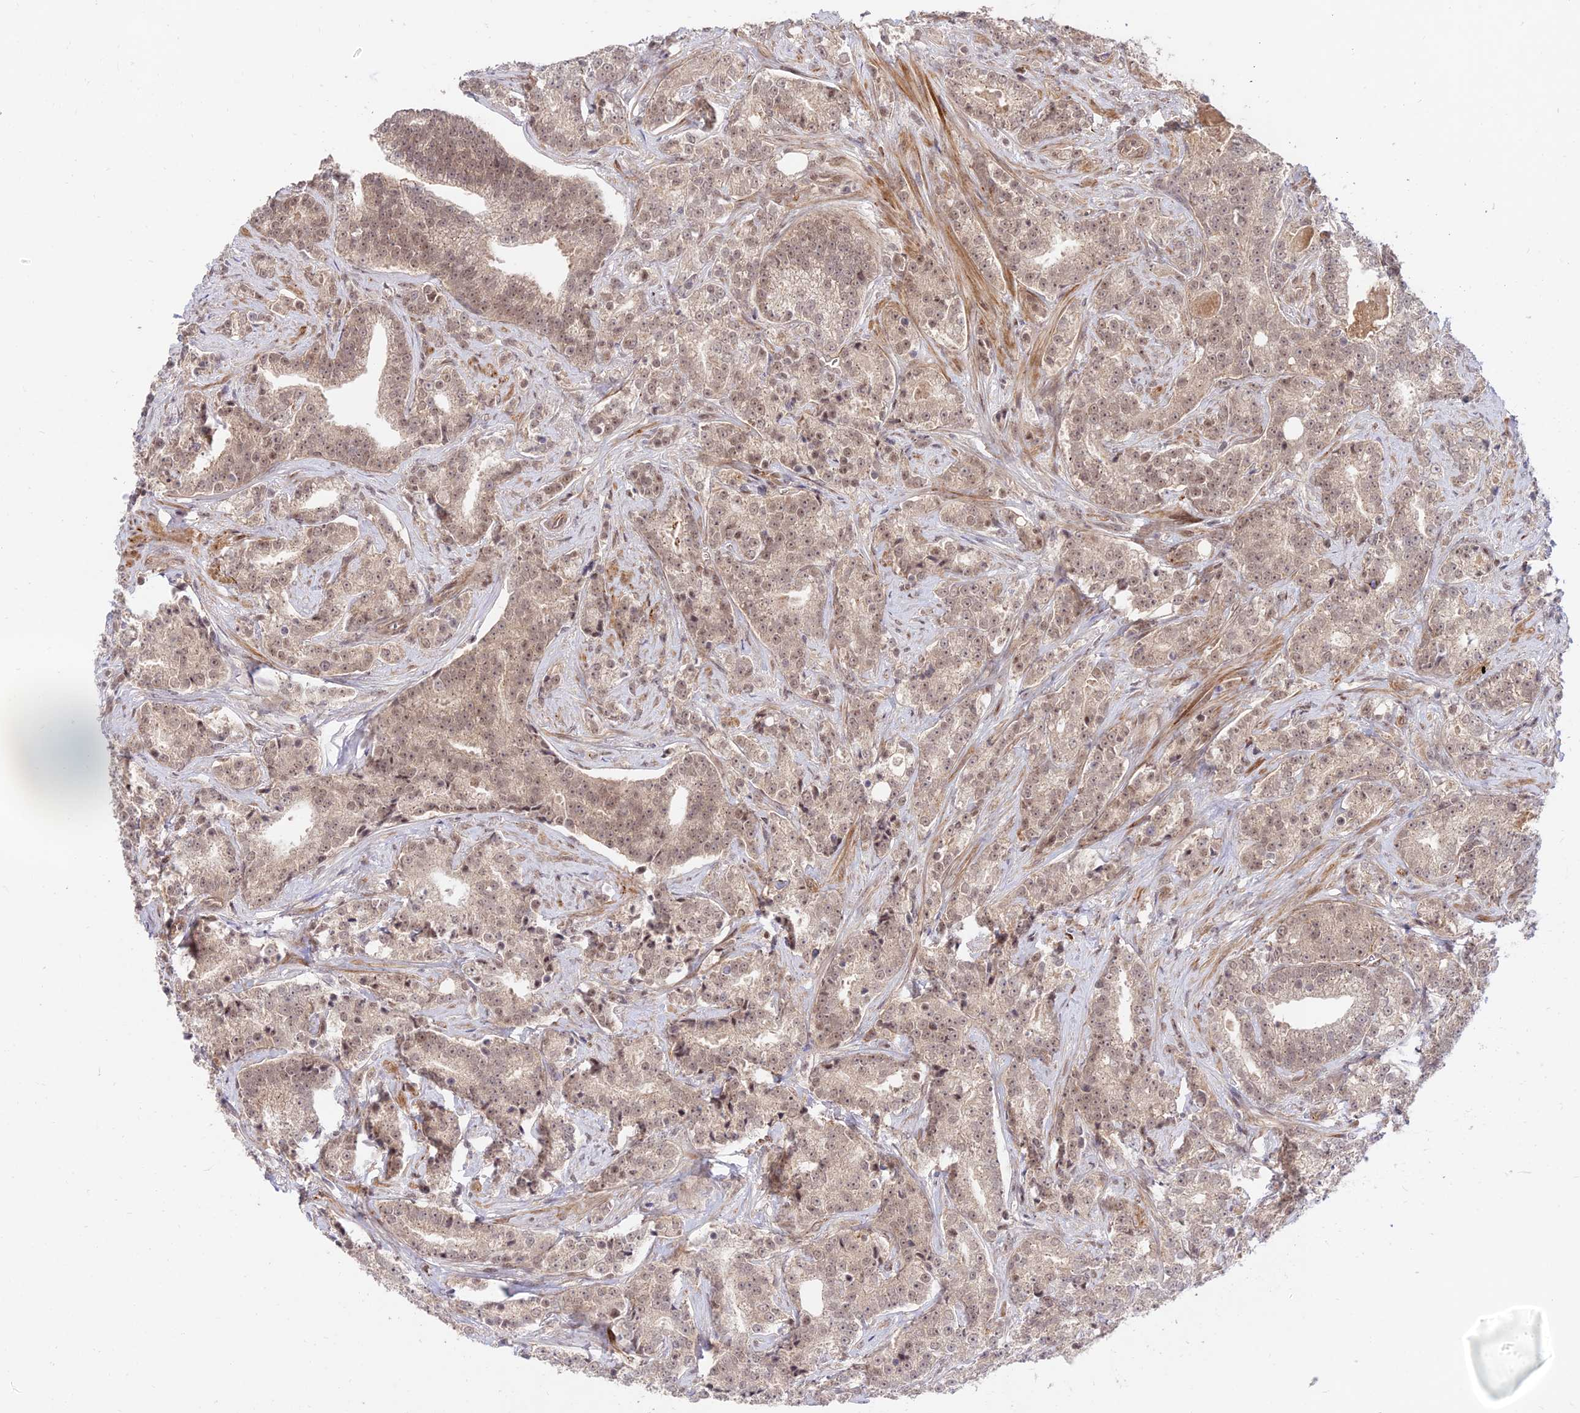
{"staining": {"intensity": "weak", "quantity": ">75%", "location": "cytoplasmic/membranous,nuclear"}, "tissue": "prostate cancer", "cell_type": "Tumor cells", "image_type": "cancer", "snomed": [{"axis": "morphology", "description": "Adenocarcinoma, High grade"}, {"axis": "topography", "description": "Prostate"}], "caption": "Protein analysis of prostate cancer tissue reveals weak cytoplasmic/membranous and nuclear staining in approximately >75% of tumor cells.", "gene": "ZNF85", "patient": {"sex": "male", "age": 67}}